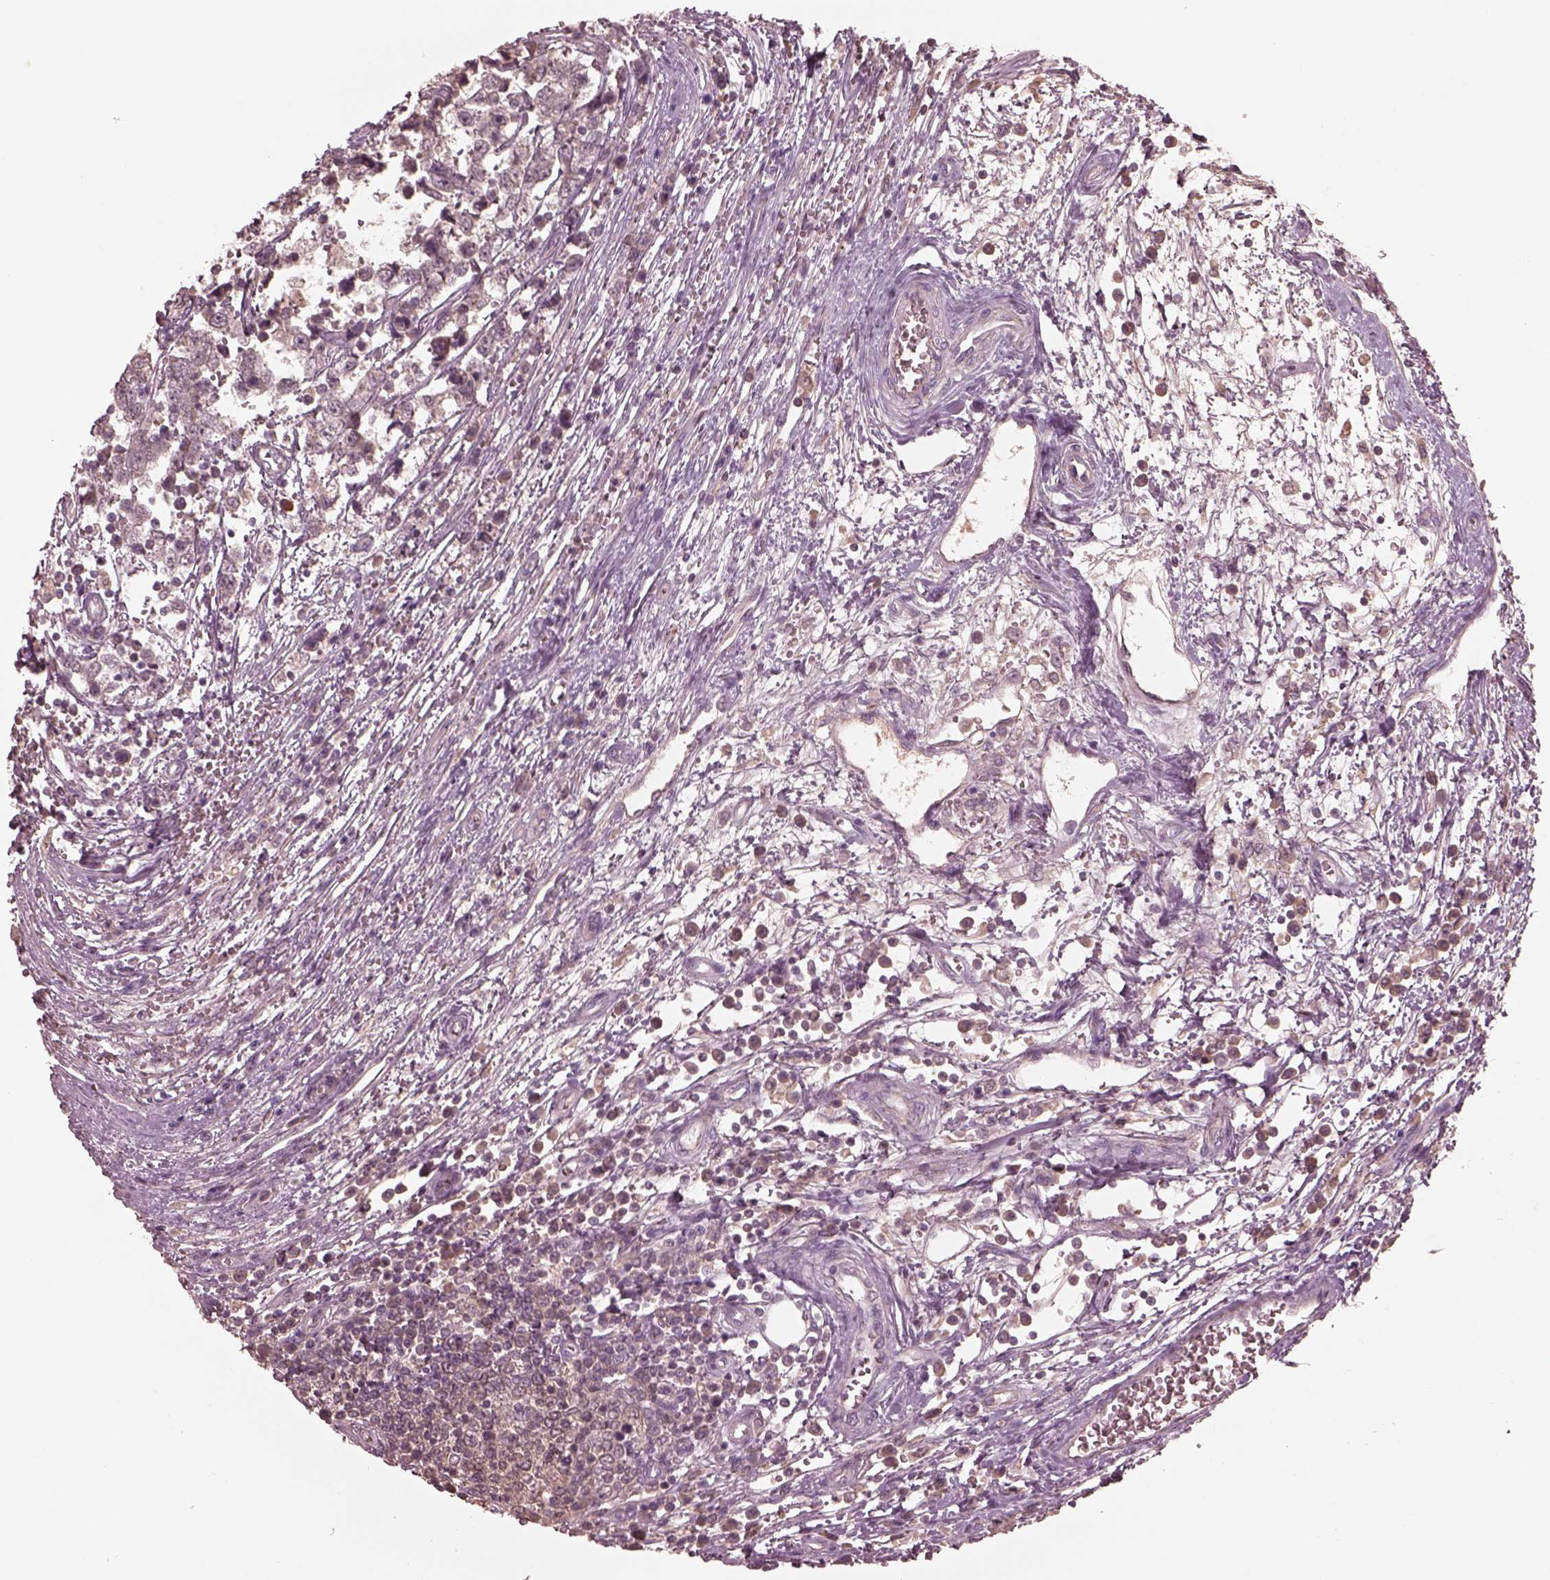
{"staining": {"intensity": "negative", "quantity": "none", "location": "none"}, "tissue": "testis cancer", "cell_type": "Tumor cells", "image_type": "cancer", "snomed": [{"axis": "morphology", "description": "Normal tissue, NOS"}, {"axis": "morphology", "description": "Seminoma, NOS"}, {"axis": "topography", "description": "Testis"}, {"axis": "topography", "description": "Epididymis"}], "caption": "DAB (3,3'-diaminobenzidine) immunohistochemical staining of testis cancer (seminoma) demonstrates no significant staining in tumor cells.", "gene": "VWA5B1", "patient": {"sex": "male", "age": 34}}